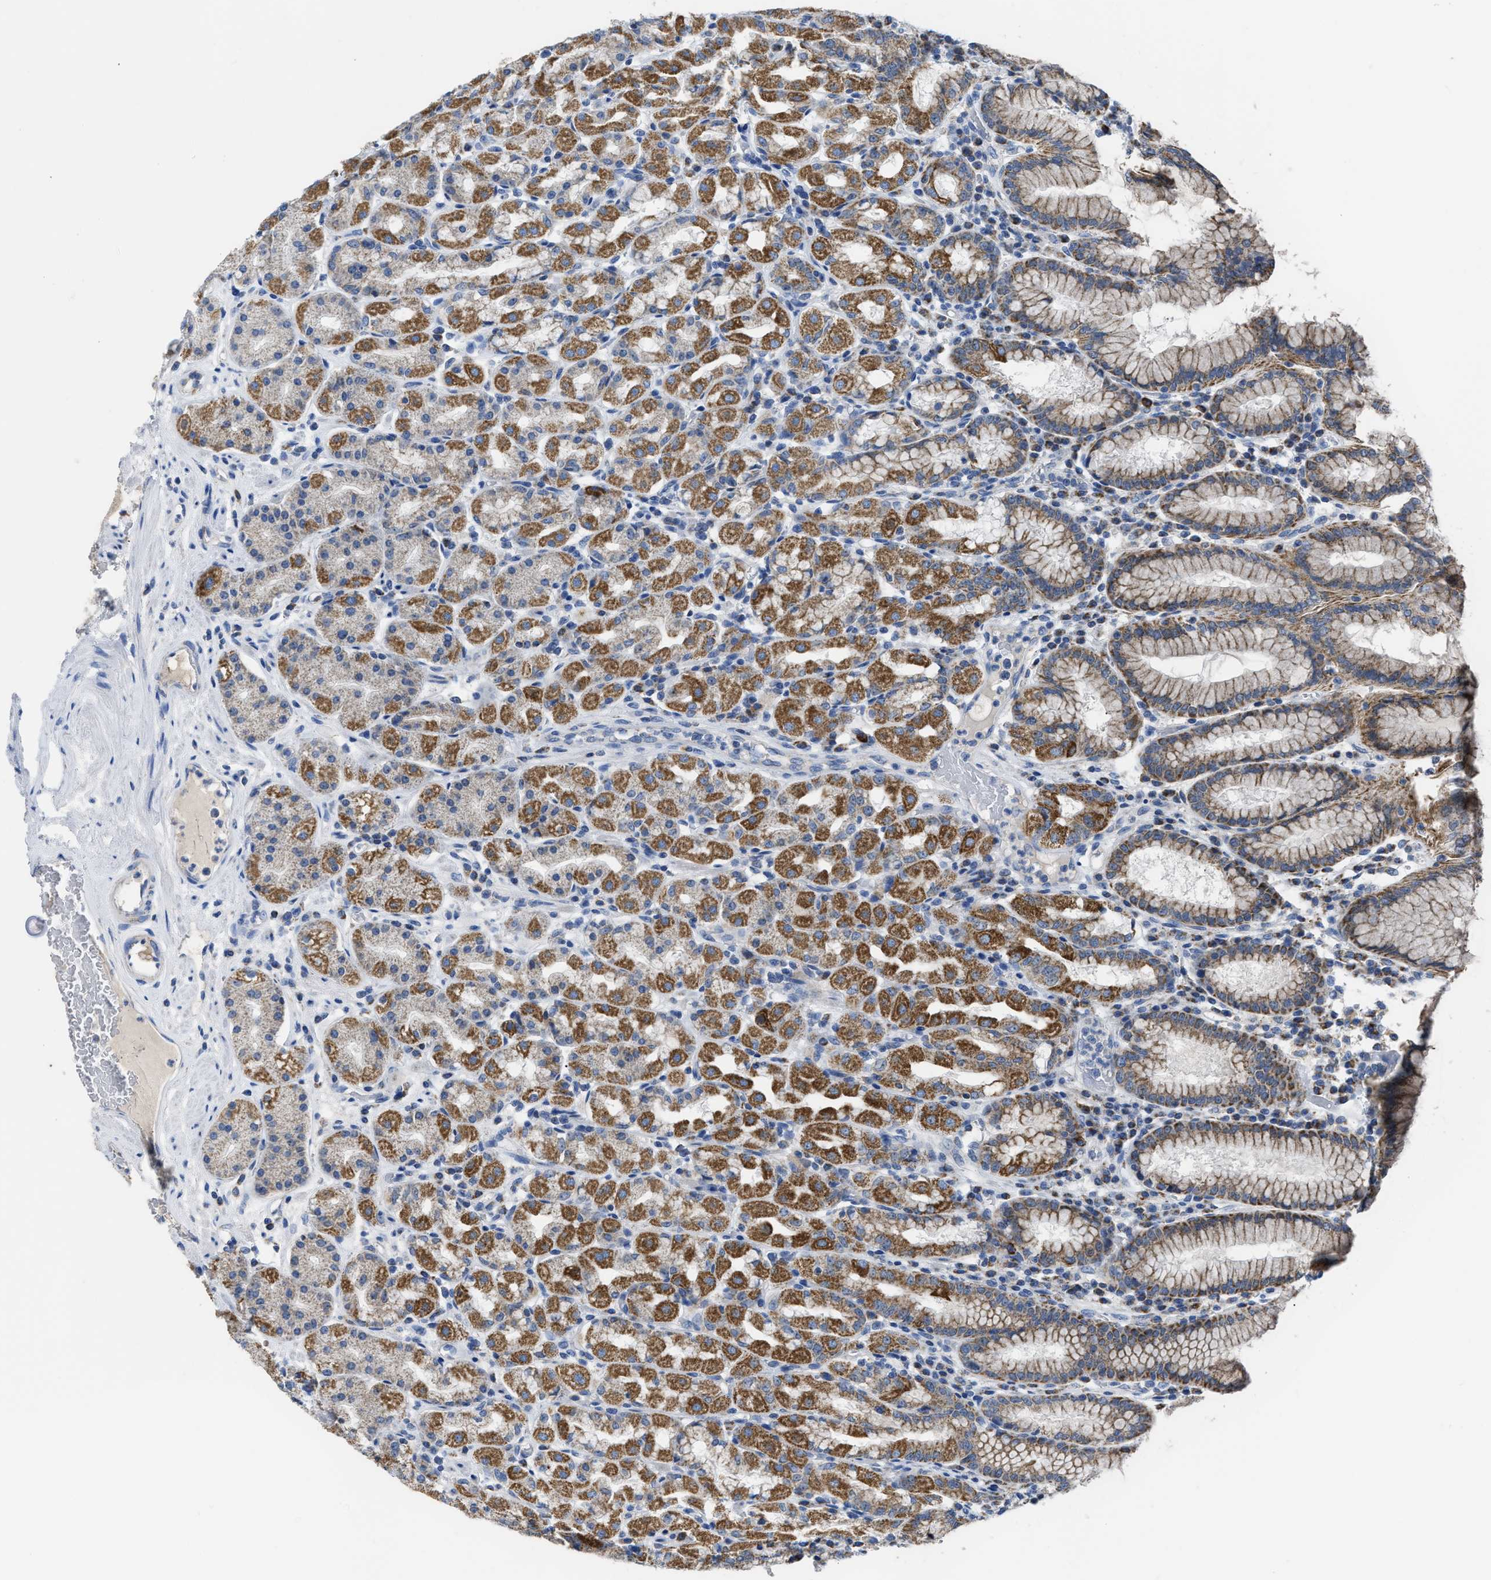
{"staining": {"intensity": "strong", "quantity": "25%-75%", "location": "cytoplasmic/membranous"}, "tissue": "stomach", "cell_type": "Glandular cells", "image_type": "normal", "snomed": [{"axis": "morphology", "description": "Normal tissue, NOS"}, {"axis": "topography", "description": "Stomach"}, {"axis": "topography", "description": "Stomach, lower"}], "caption": "Immunohistochemistry image of normal stomach: stomach stained using immunohistochemistry displays high levels of strong protein expression localized specifically in the cytoplasmic/membranous of glandular cells, appearing as a cytoplasmic/membranous brown color.", "gene": "ETFA", "patient": {"sex": "female", "age": 56}}